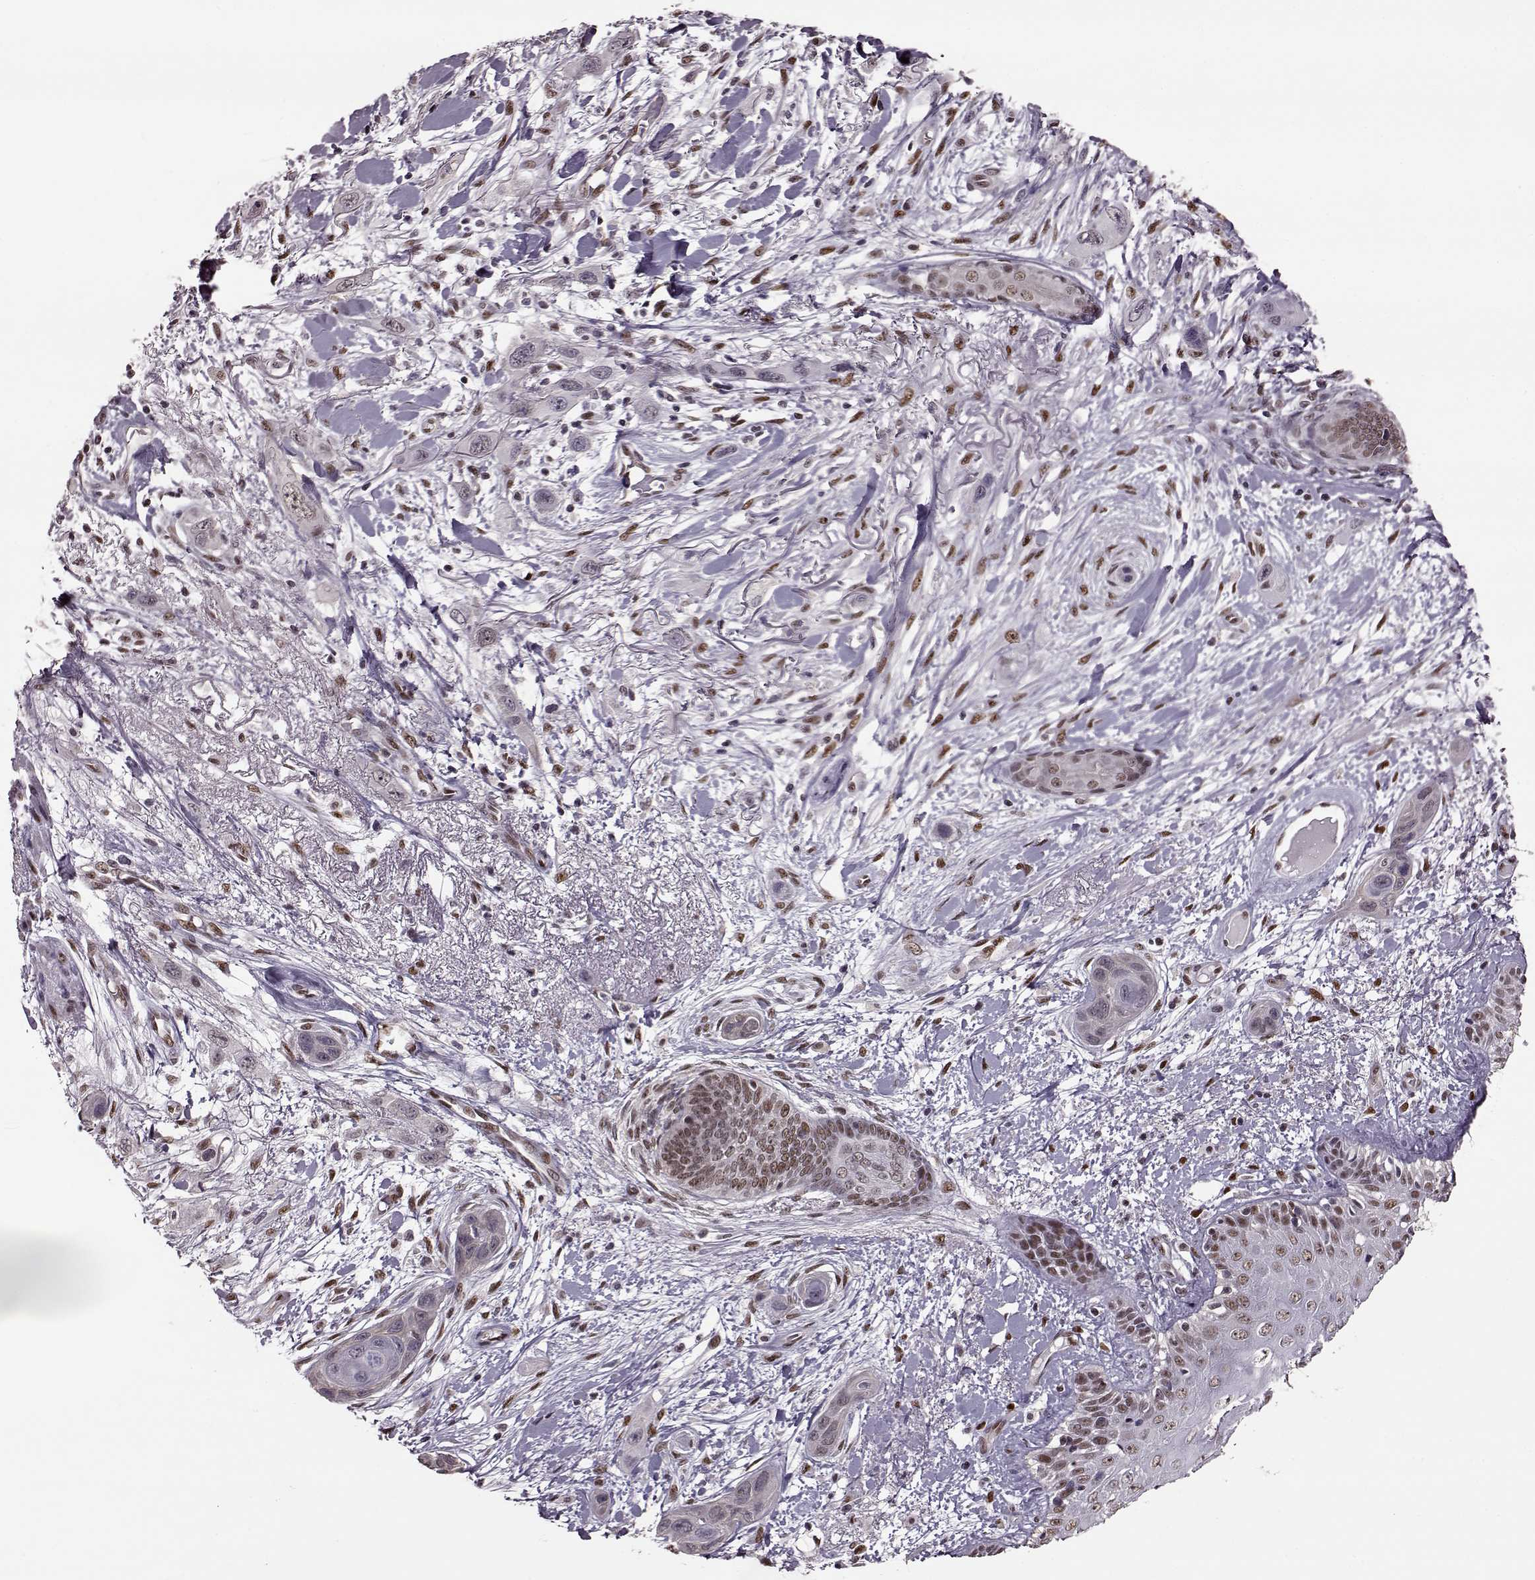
{"staining": {"intensity": "weak", "quantity": "25%-75%", "location": "nuclear"}, "tissue": "skin cancer", "cell_type": "Tumor cells", "image_type": "cancer", "snomed": [{"axis": "morphology", "description": "Squamous cell carcinoma, NOS"}, {"axis": "topography", "description": "Skin"}], "caption": "Immunohistochemistry (IHC) photomicrograph of neoplastic tissue: human skin cancer stained using IHC exhibits low levels of weak protein expression localized specifically in the nuclear of tumor cells, appearing as a nuclear brown color.", "gene": "FTO", "patient": {"sex": "male", "age": 79}}